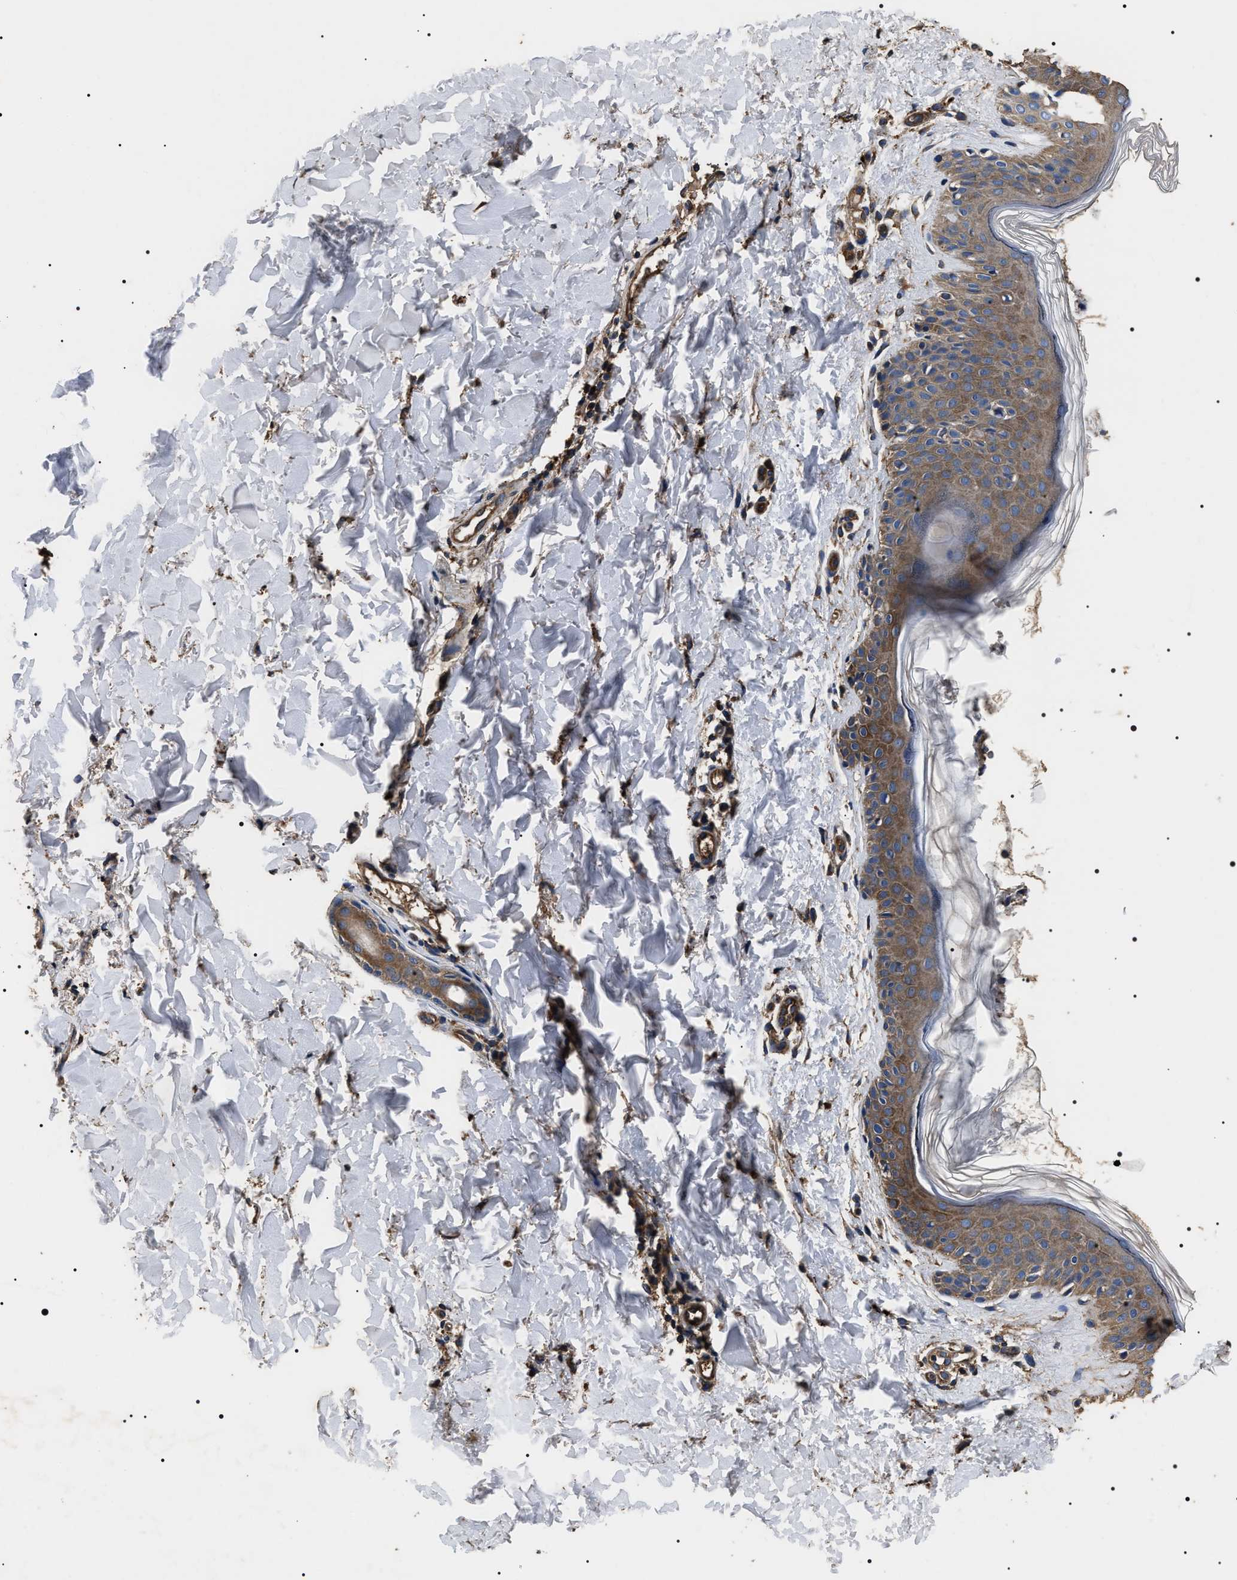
{"staining": {"intensity": "moderate", "quantity": ">75%", "location": "cytoplasmic/membranous"}, "tissue": "skin", "cell_type": "Fibroblasts", "image_type": "normal", "snomed": [{"axis": "morphology", "description": "Normal tissue, NOS"}, {"axis": "topography", "description": "Skin"}], "caption": "Fibroblasts reveal moderate cytoplasmic/membranous expression in about >75% of cells in unremarkable skin. (DAB IHC with brightfield microscopy, high magnification).", "gene": "HSCB", "patient": {"sex": "male", "age": 40}}